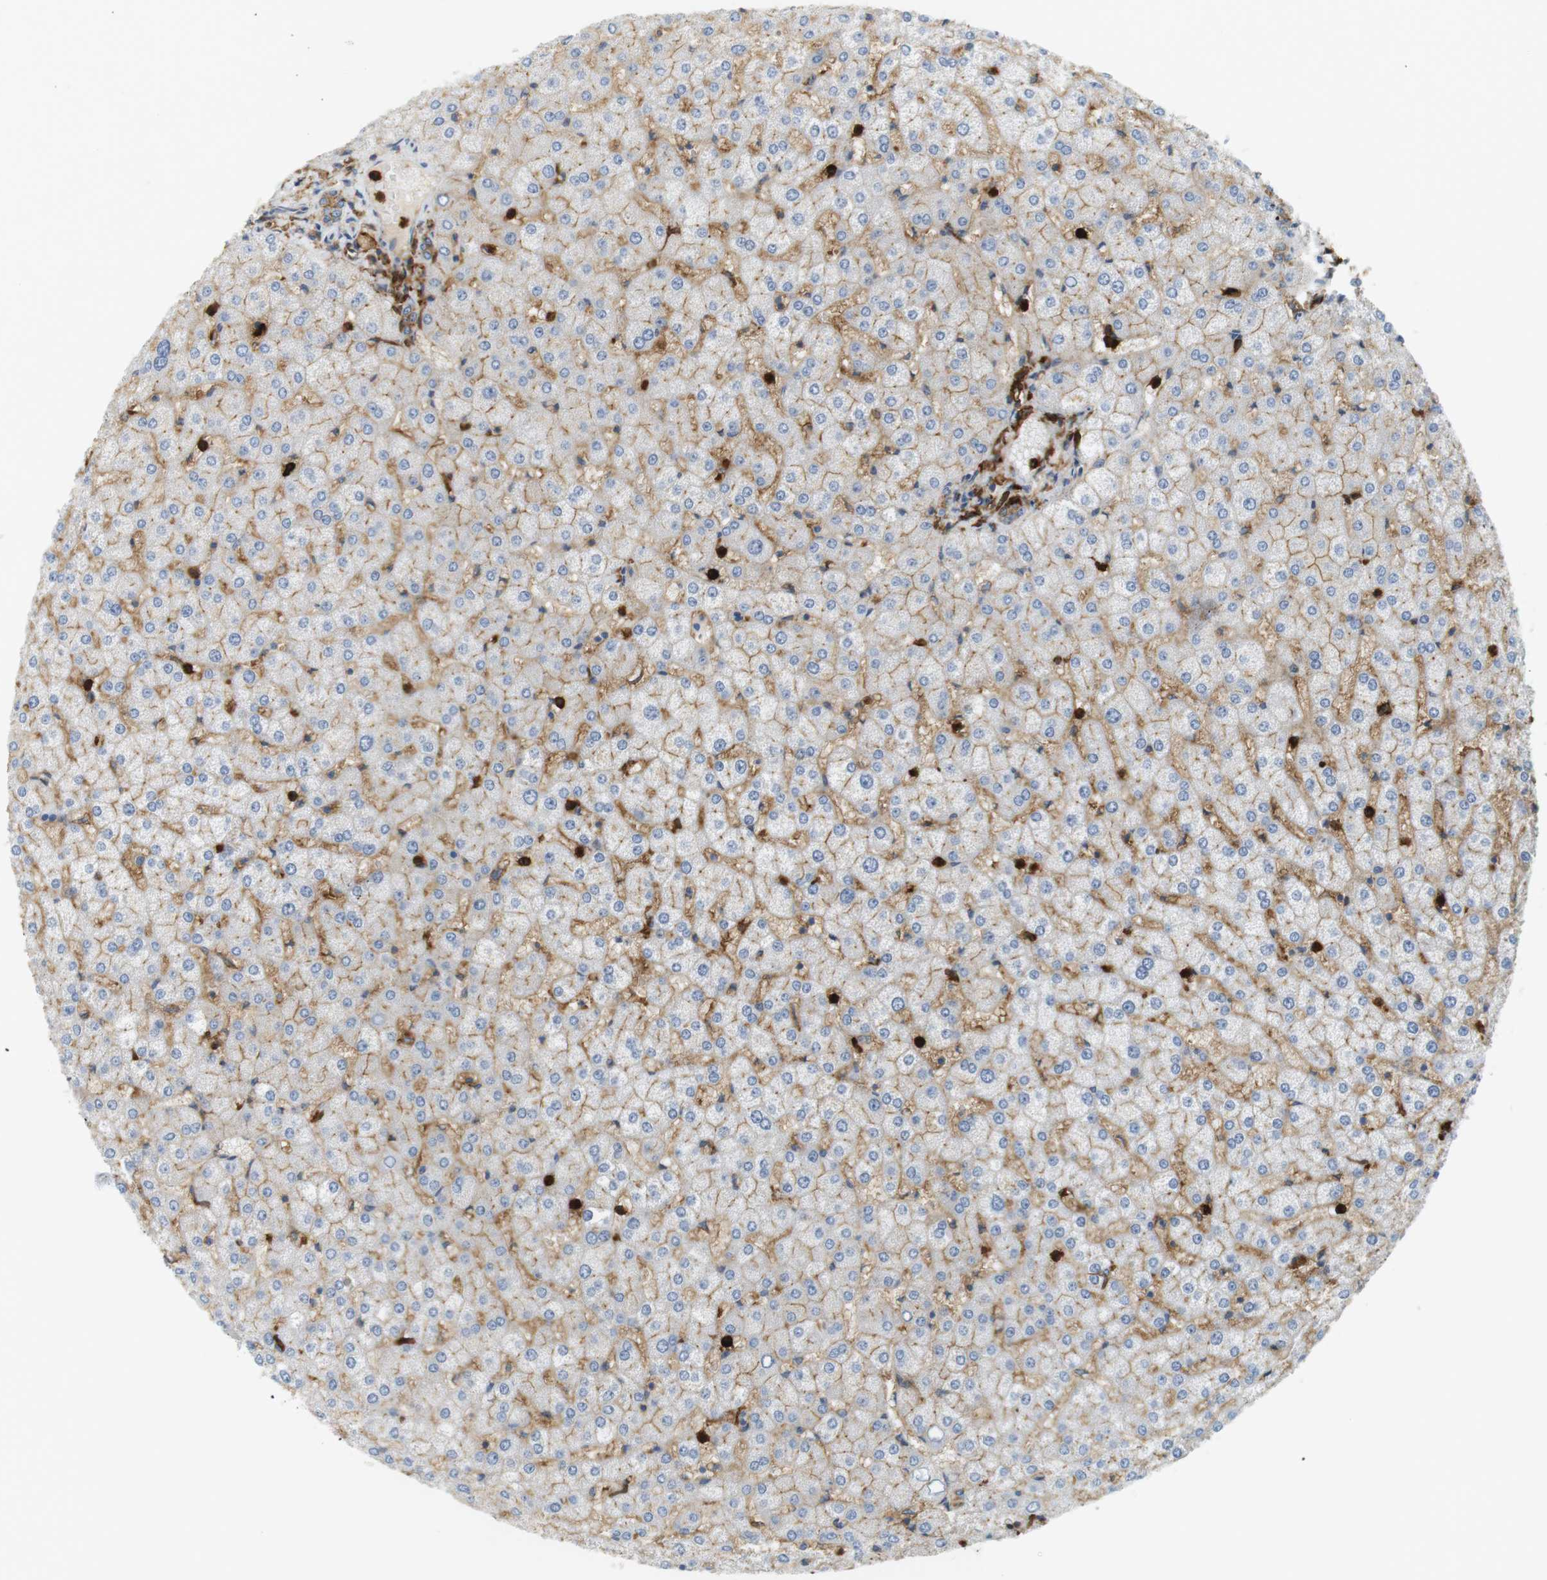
{"staining": {"intensity": "moderate", "quantity": "25%-75%", "location": "cytoplasmic/membranous"}, "tissue": "liver", "cell_type": "Cholangiocytes", "image_type": "normal", "snomed": [{"axis": "morphology", "description": "Normal tissue, NOS"}, {"axis": "topography", "description": "Liver"}], "caption": "Liver stained with IHC displays moderate cytoplasmic/membranous staining in approximately 25%-75% of cholangiocytes. Using DAB (brown) and hematoxylin (blue) stains, captured at high magnification using brightfield microscopy.", "gene": "SIRPA", "patient": {"sex": "female", "age": 32}}